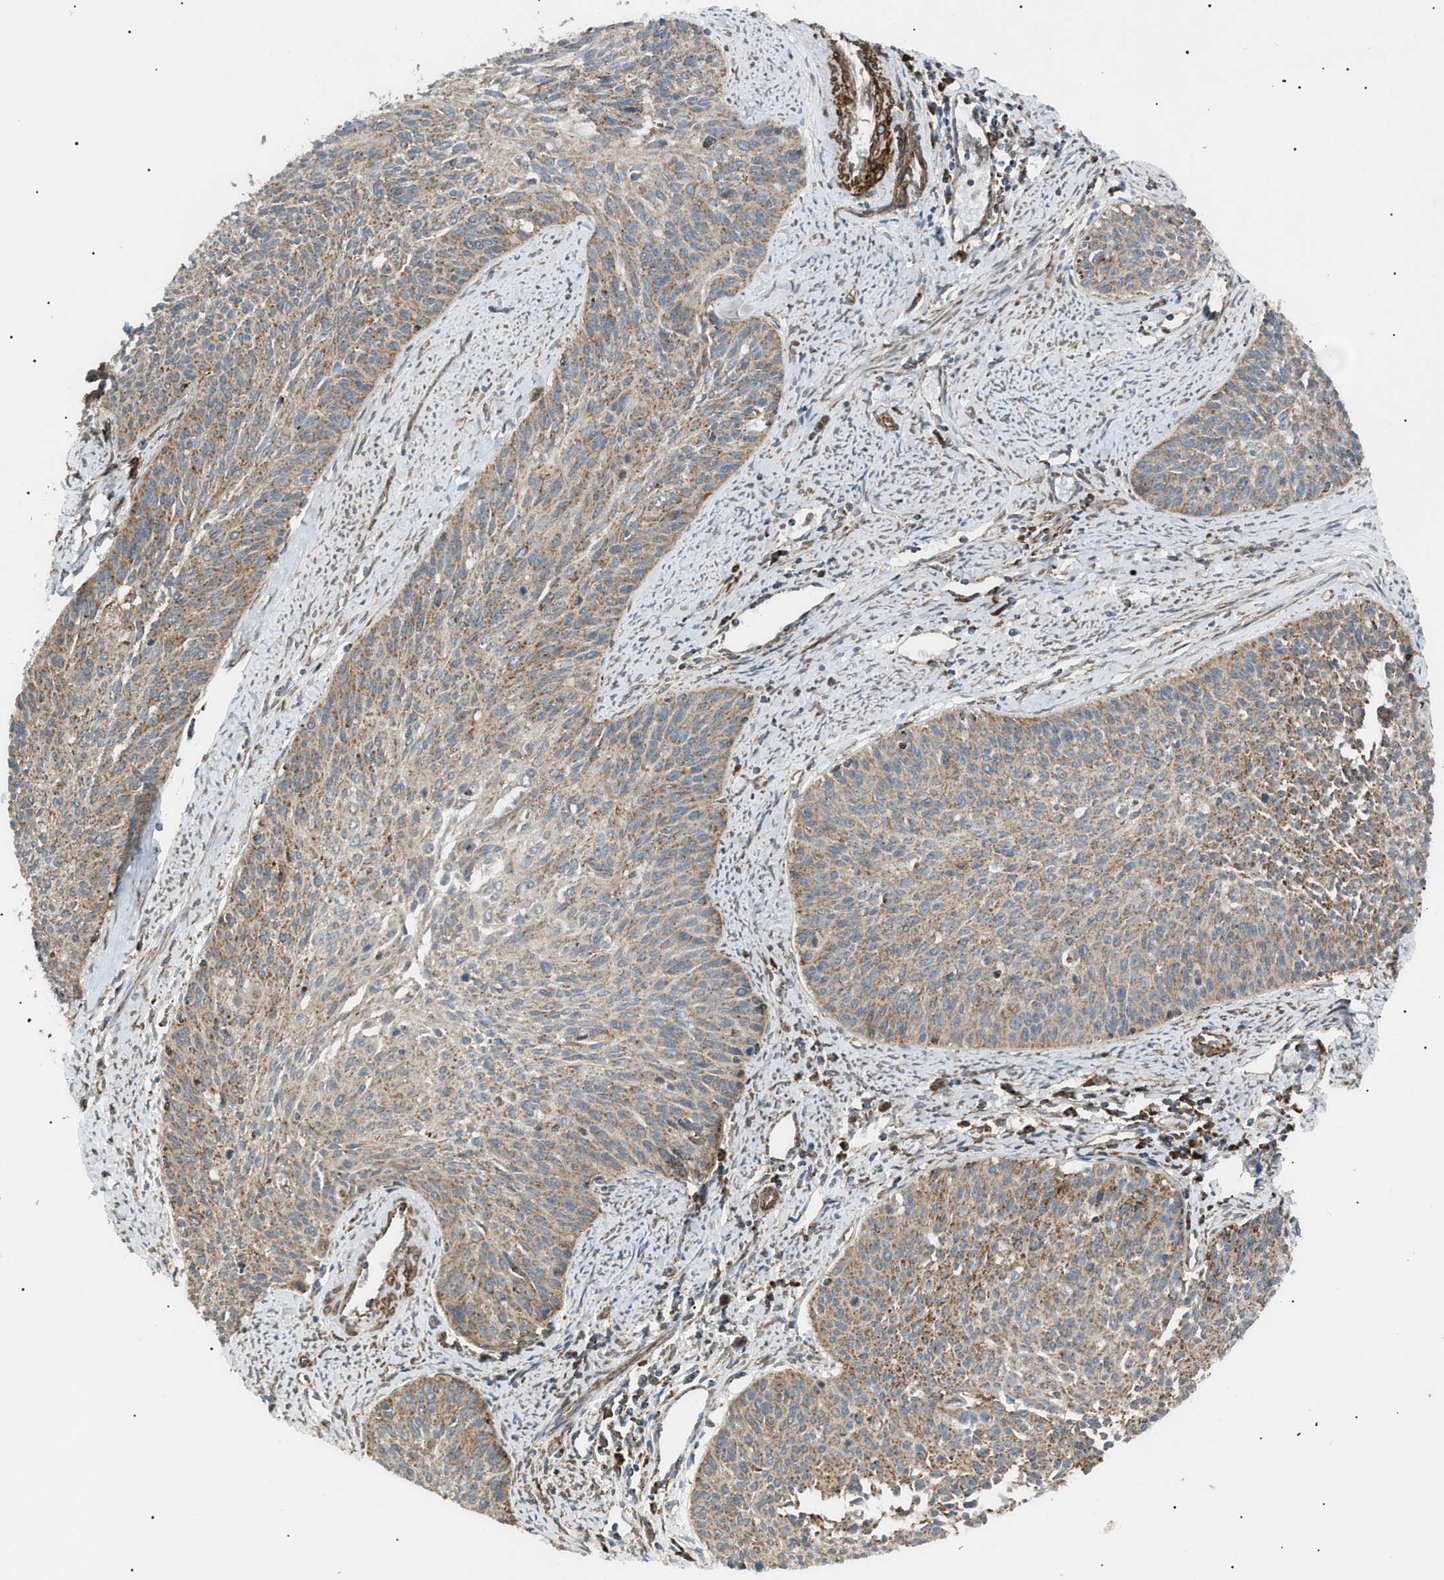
{"staining": {"intensity": "moderate", "quantity": ">75%", "location": "cytoplasmic/membranous"}, "tissue": "cervical cancer", "cell_type": "Tumor cells", "image_type": "cancer", "snomed": [{"axis": "morphology", "description": "Squamous cell carcinoma, NOS"}, {"axis": "topography", "description": "Cervix"}], "caption": "Immunohistochemistry (DAB) staining of cervical squamous cell carcinoma demonstrates moderate cytoplasmic/membranous protein positivity in about >75% of tumor cells.", "gene": "C1GALT1C1", "patient": {"sex": "female", "age": 55}}